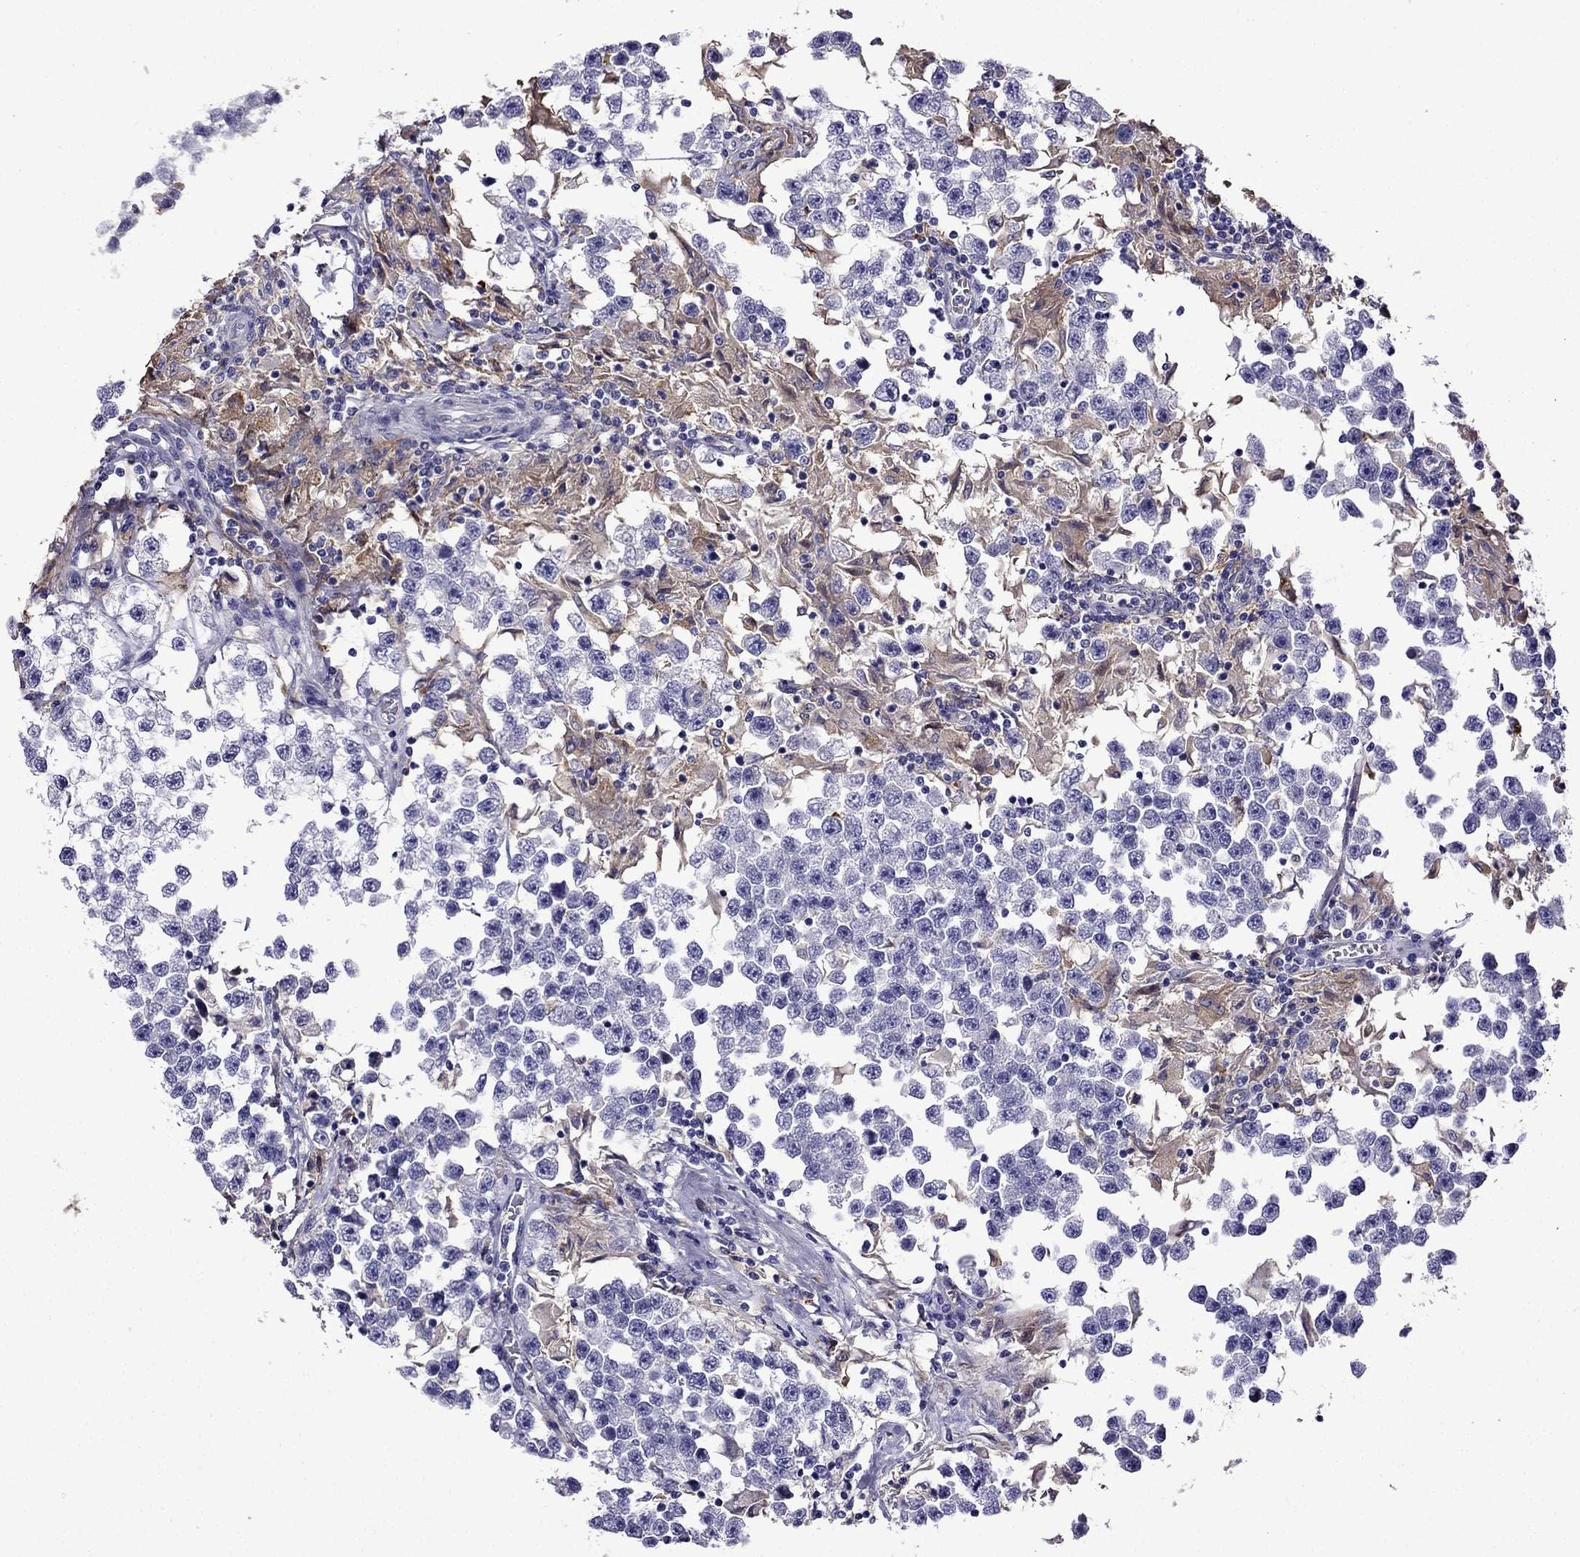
{"staining": {"intensity": "negative", "quantity": "none", "location": "none"}, "tissue": "testis cancer", "cell_type": "Tumor cells", "image_type": "cancer", "snomed": [{"axis": "morphology", "description": "Seminoma, NOS"}, {"axis": "topography", "description": "Testis"}], "caption": "Image shows no protein positivity in tumor cells of testis seminoma tissue. Brightfield microscopy of immunohistochemistry stained with DAB (3,3'-diaminobenzidine) (brown) and hematoxylin (blue), captured at high magnification.", "gene": "TSSK4", "patient": {"sex": "male", "age": 46}}